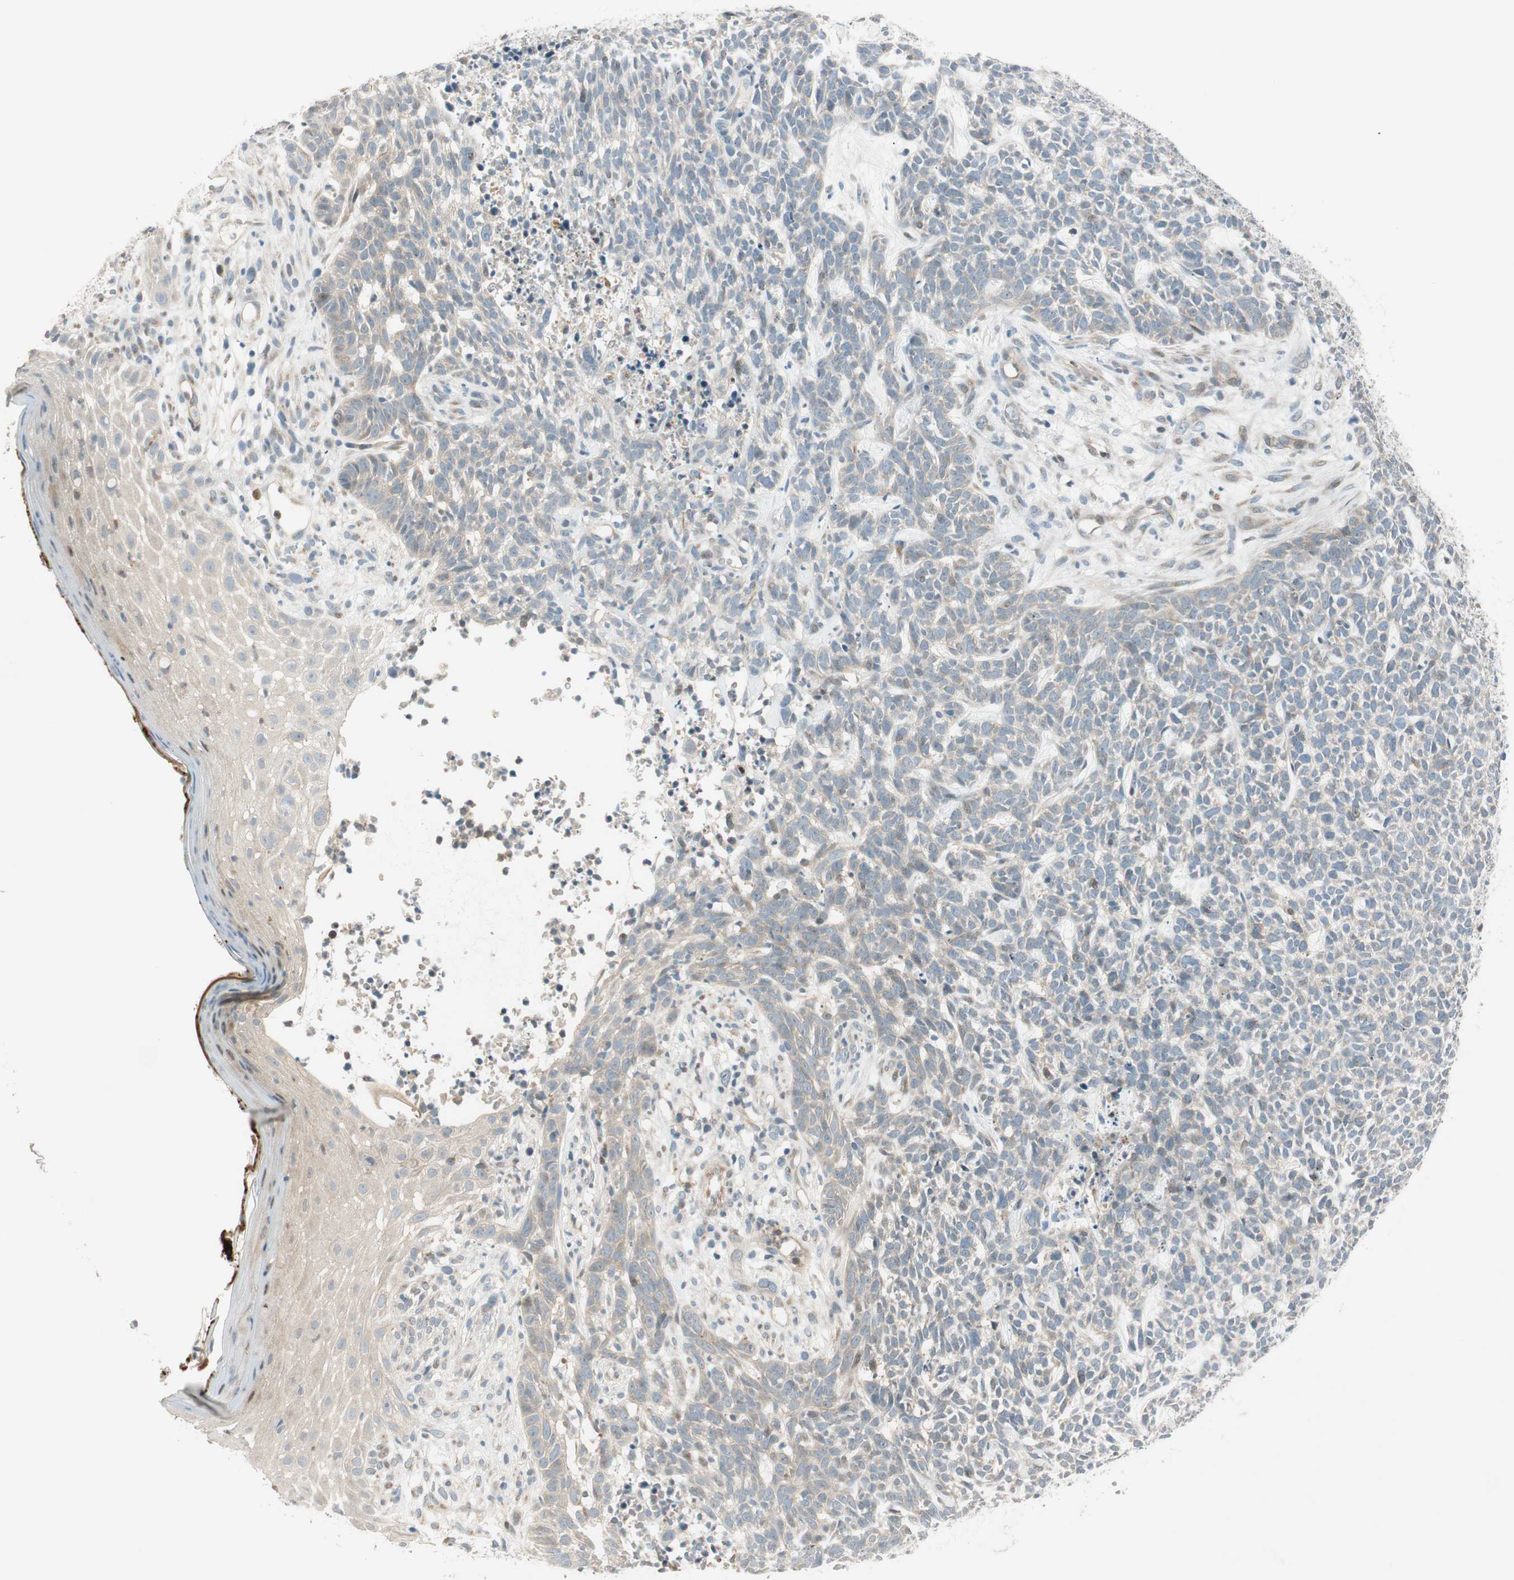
{"staining": {"intensity": "negative", "quantity": "none", "location": "none"}, "tissue": "skin cancer", "cell_type": "Tumor cells", "image_type": "cancer", "snomed": [{"axis": "morphology", "description": "Basal cell carcinoma"}, {"axis": "topography", "description": "Skin"}], "caption": "A high-resolution image shows immunohistochemistry (IHC) staining of skin cancer (basal cell carcinoma), which exhibits no significant expression in tumor cells.", "gene": "CGRRF1", "patient": {"sex": "female", "age": 84}}